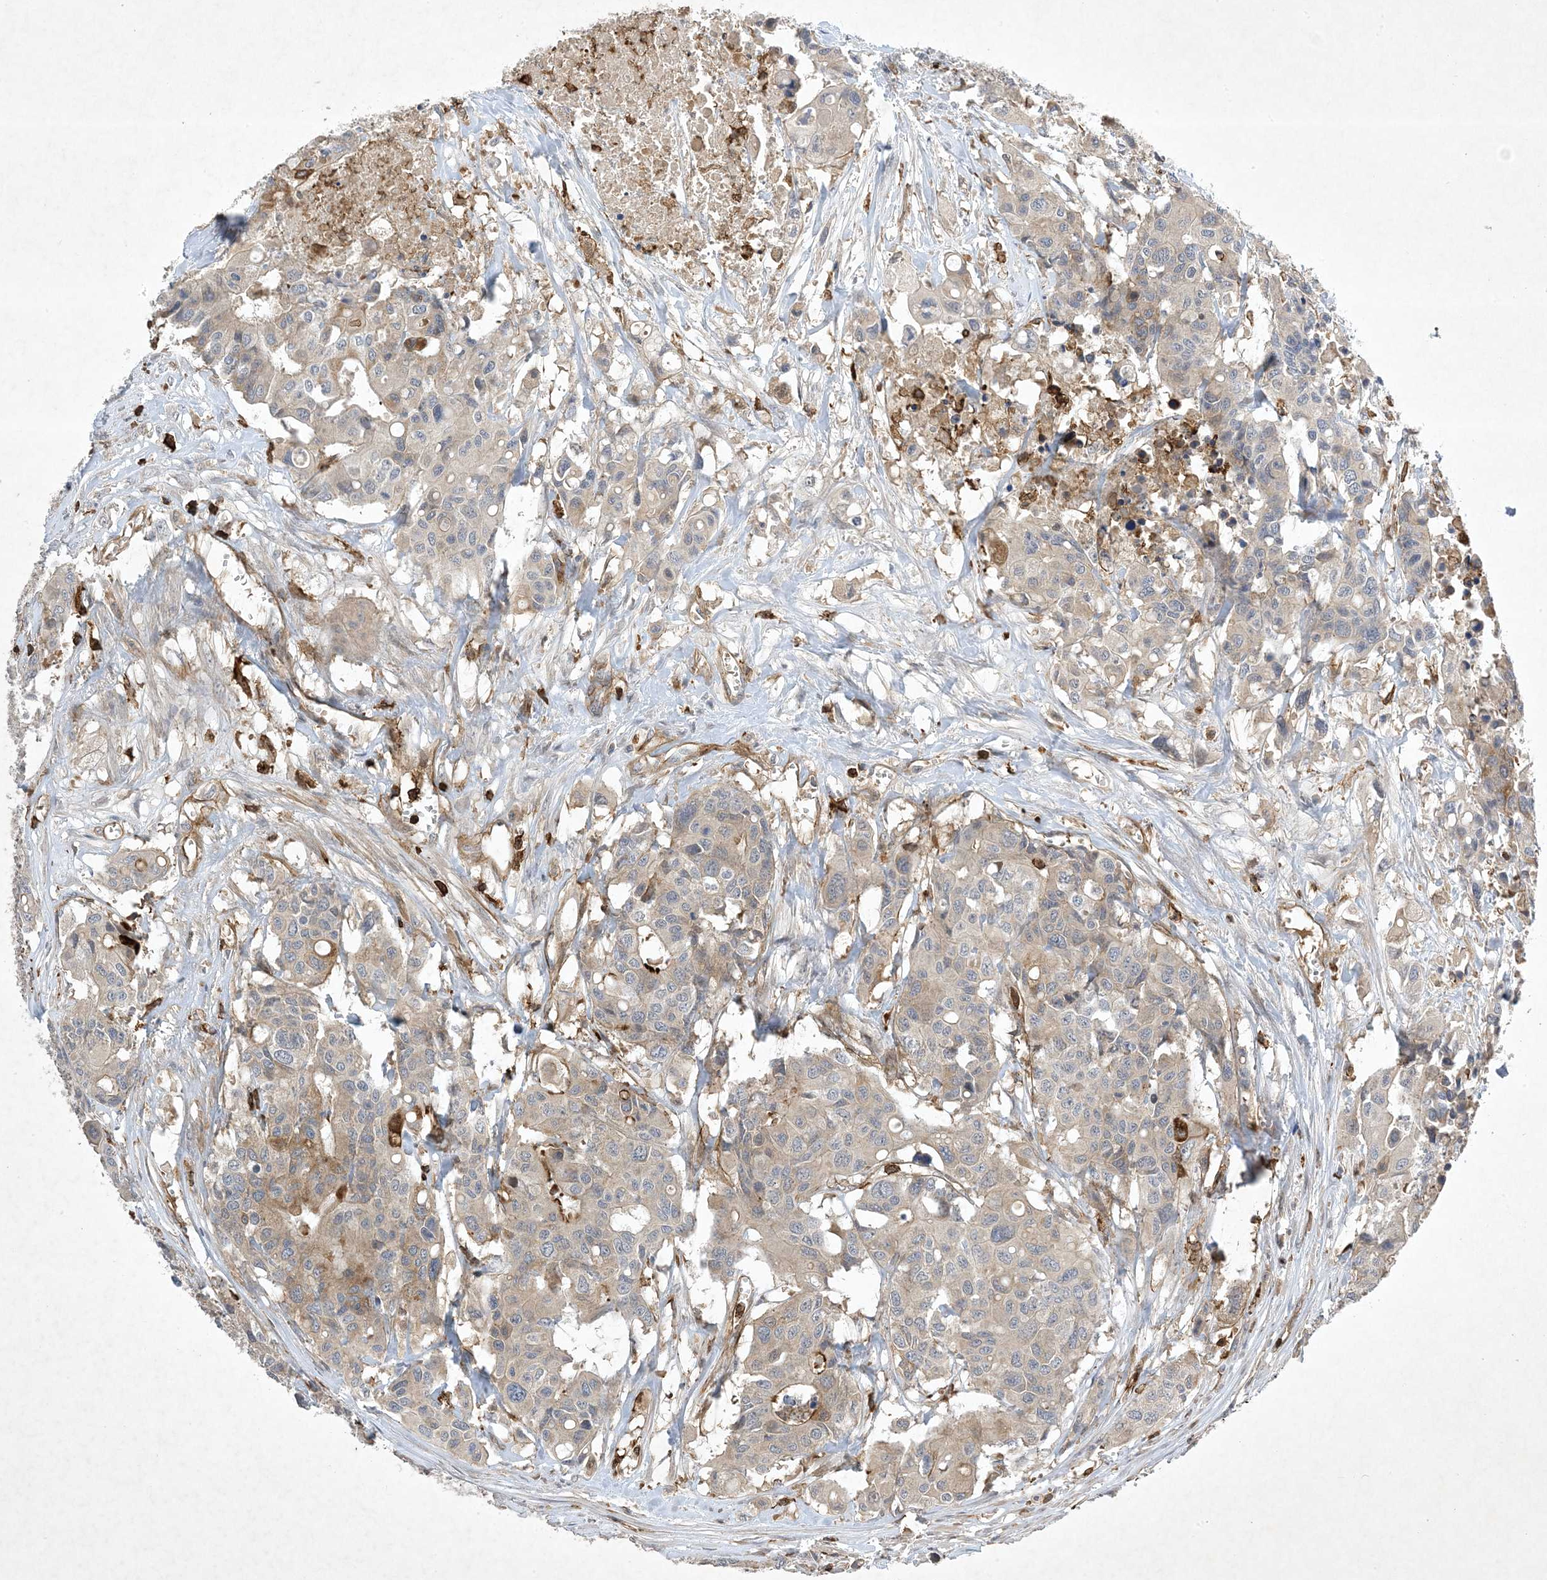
{"staining": {"intensity": "weak", "quantity": "<25%", "location": "cytoplasmic/membranous"}, "tissue": "colorectal cancer", "cell_type": "Tumor cells", "image_type": "cancer", "snomed": [{"axis": "morphology", "description": "Adenocarcinoma, NOS"}, {"axis": "topography", "description": "Colon"}], "caption": "Human colorectal cancer stained for a protein using immunohistochemistry exhibits no positivity in tumor cells.", "gene": "AK9", "patient": {"sex": "male", "age": 77}}